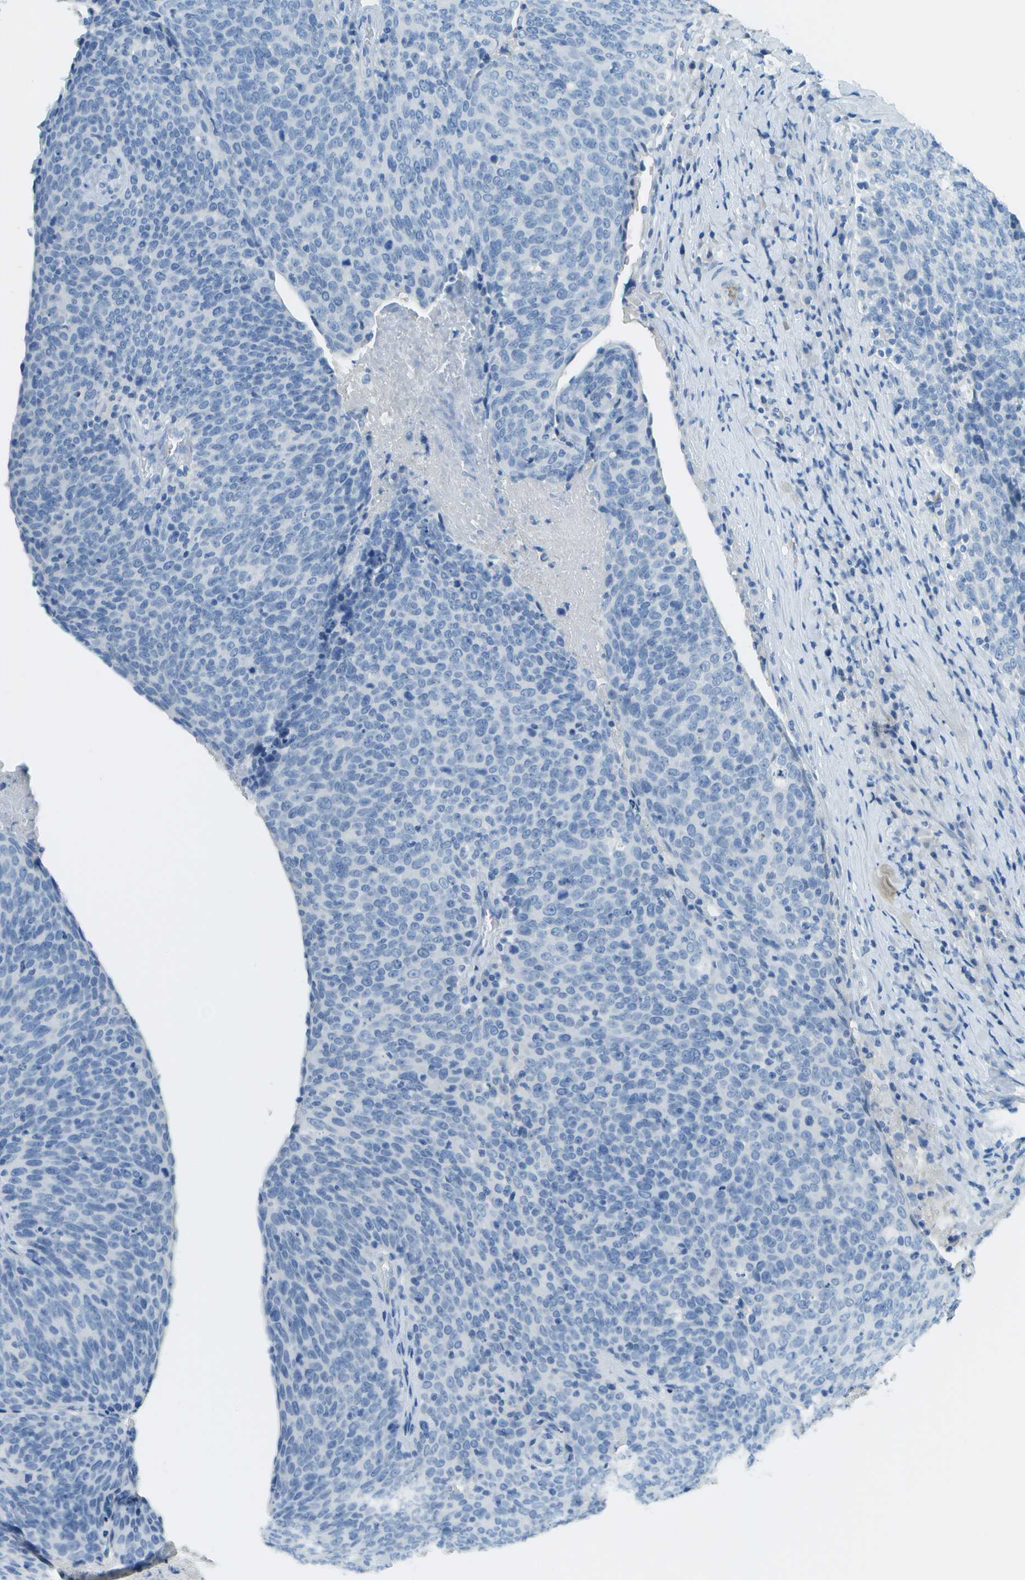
{"staining": {"intensity": "negative", "quantity": "none", "location": "none"}, "tissue": "head and neck cancer", "cell_type": "Tumor cells", "image_type": "cancer", "snomed": [{"axis": "morphology", "description": "Squamous cell carcinoma, NOS"}, {"axis": "morphology", "description": "Squamous cell carcinoma, metastatic, NOS"}, {"axis": "topography", "description": "Lymph node"}, {"axis": "topography", "description": "Head-Neck"}], "caption": "Tumor cells are negative for brown protein staining in squamous cell carcinoma (head and neck). (Stains: DAB immunohistochemistry with hematoxylin counter stain, Microscopy: brightfield microscopy at high magnification).", "gene": "C1S", "patient": {"sex": "male", "age": 62}}